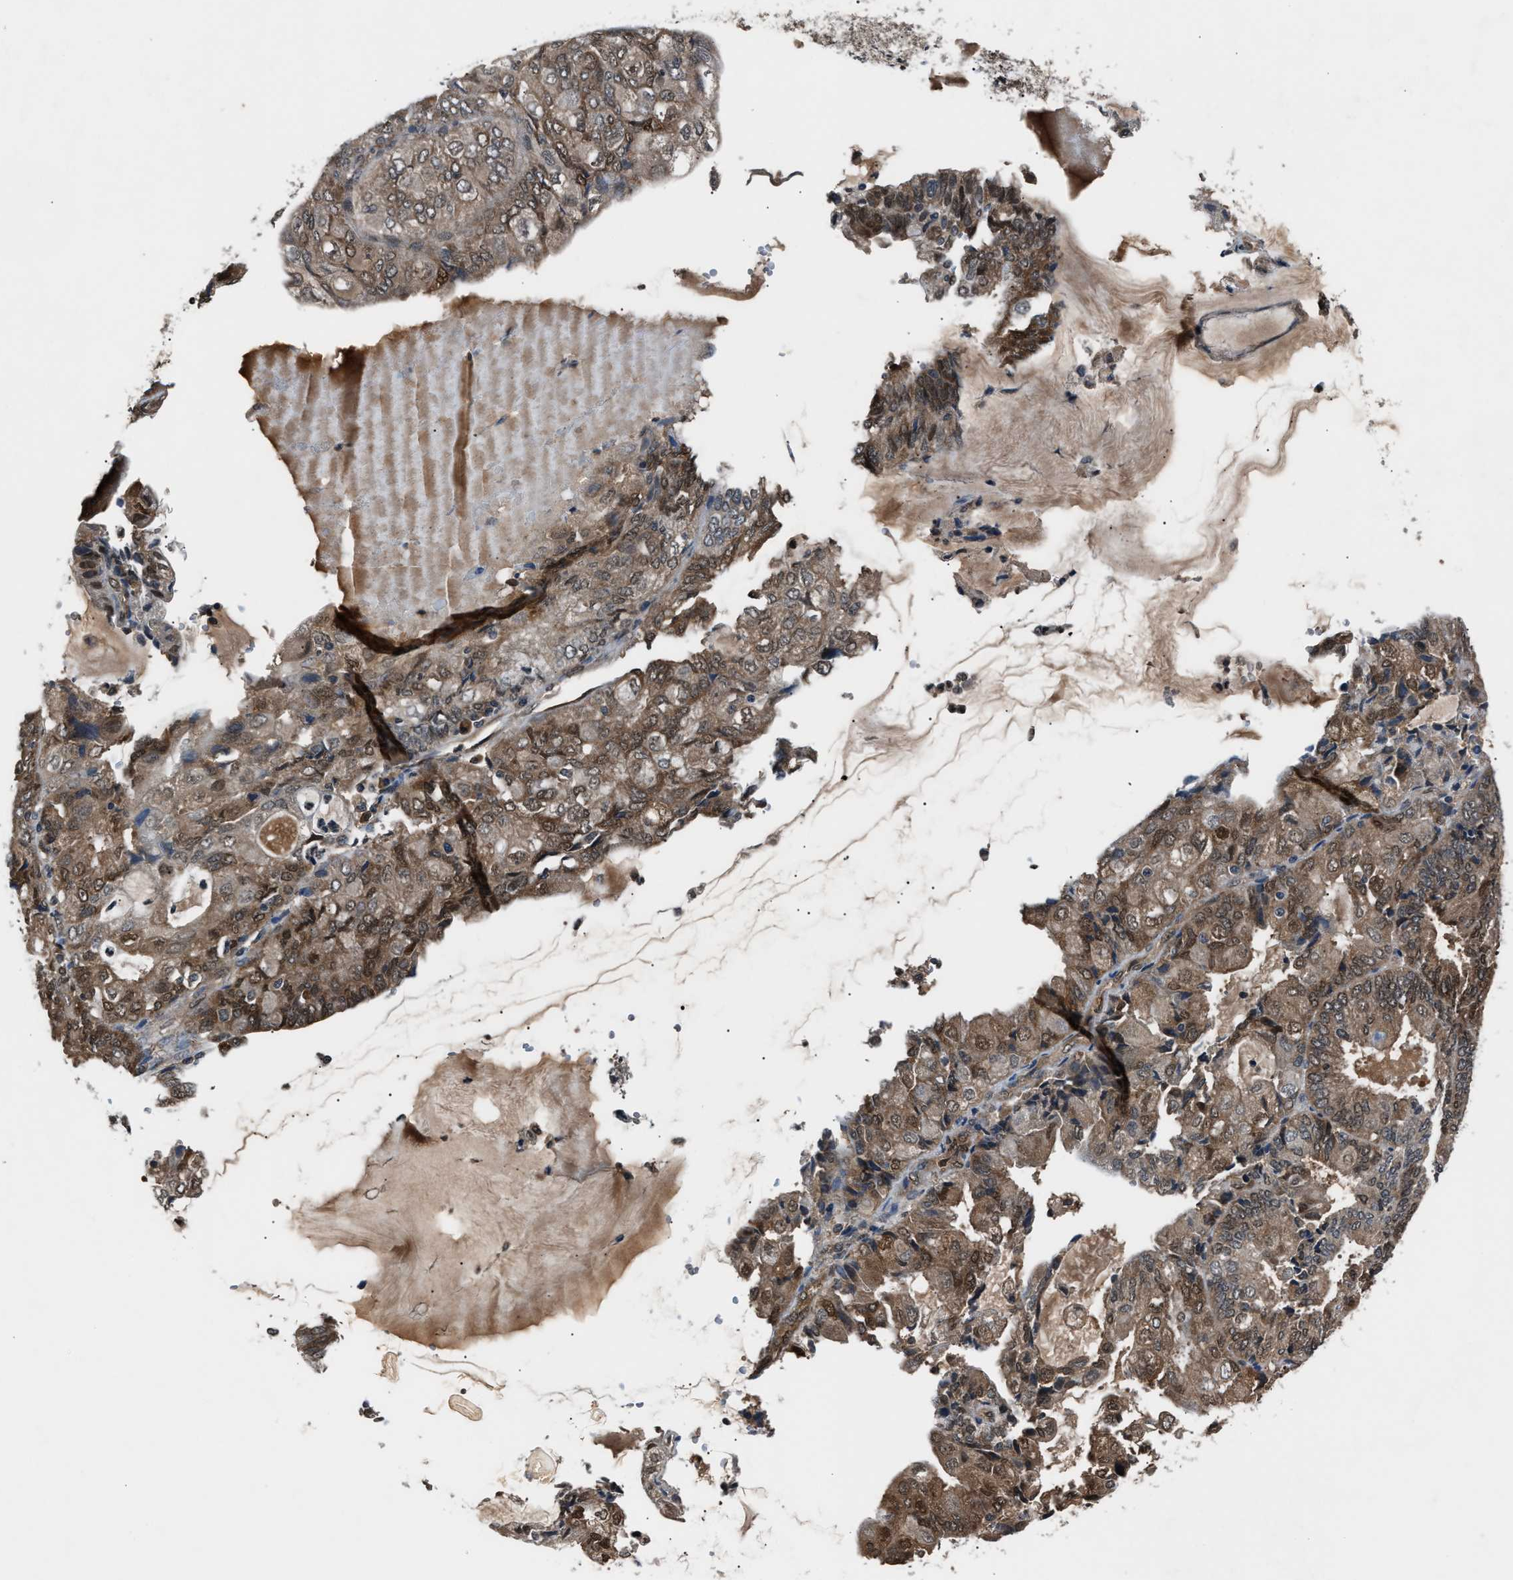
{"staining": {"intensity": "moderate", "quantity": ">75%", "location": "cytoplasmic/membranous,nuclear"}, "tissue": "endometrial cancer", "cell_type": "Tumor cells", "image_type": "cancer", "snomed": [{"axis": "morphology", "description": "Adenocarcinoma, NOS"}, {"axis": "topography", "description": "Endometrium"}], "caption": "Protein expression analysis of endometrial cancer displays moderate cytoplasmic/membranous and nuclear positivity in about >75% of tumor cells. (brown staining indicates protein expression, while blue staining denotes nuclei).", "gene": "TP53I3", "patient": {"sex": "female", "age": 81}}